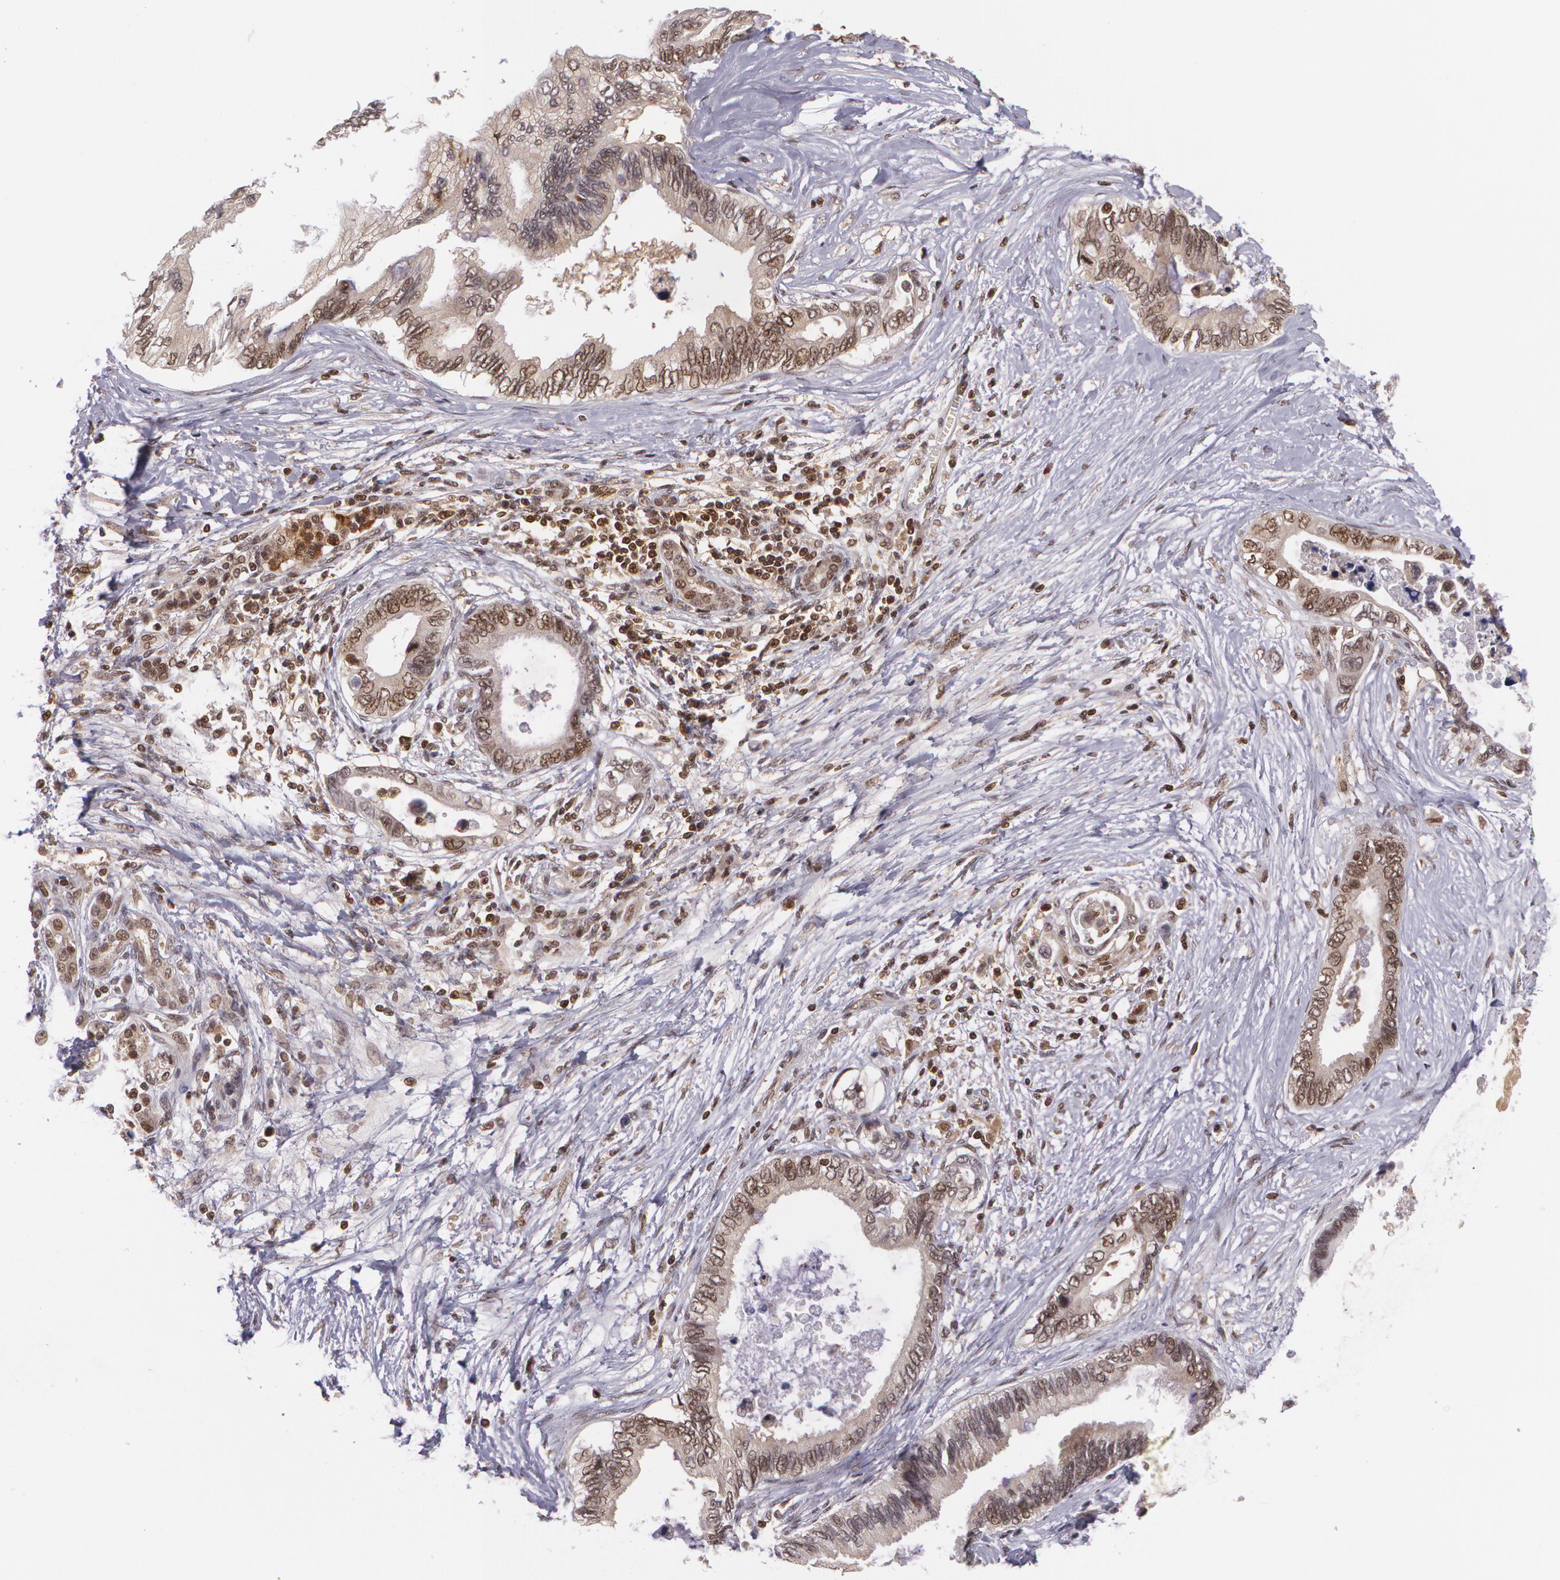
{"staining": {"intensity": "weak", "quantity": "25%-75%", "location": "cytoplasmic/membranous,nuclear"}, "tissue": "pancreatic cancer", "cell_type": "Tumor cells", "image_type": "cancer", "snomed": [{"axis": "morphology", "description": "Adenocarcinoma, NOS"}, {"axis": "topography", "description": "Pancreas"}], "caption": "Immunohistochemistry (IHC) photomicrograph of neoplastic tissue: human pancreatic cancer (adenocarcinoma) stained using immunohistochemistry (IHC) demonstrates low levels of weak protein expression localized specifically in the cytoplasmic/membranous and nuclear of tumor cells, appearing as a cytoplasmic/membranous and nuclear brown color.", "gene": "CUL2", "patient": {"sex": "female", "age": 66}}